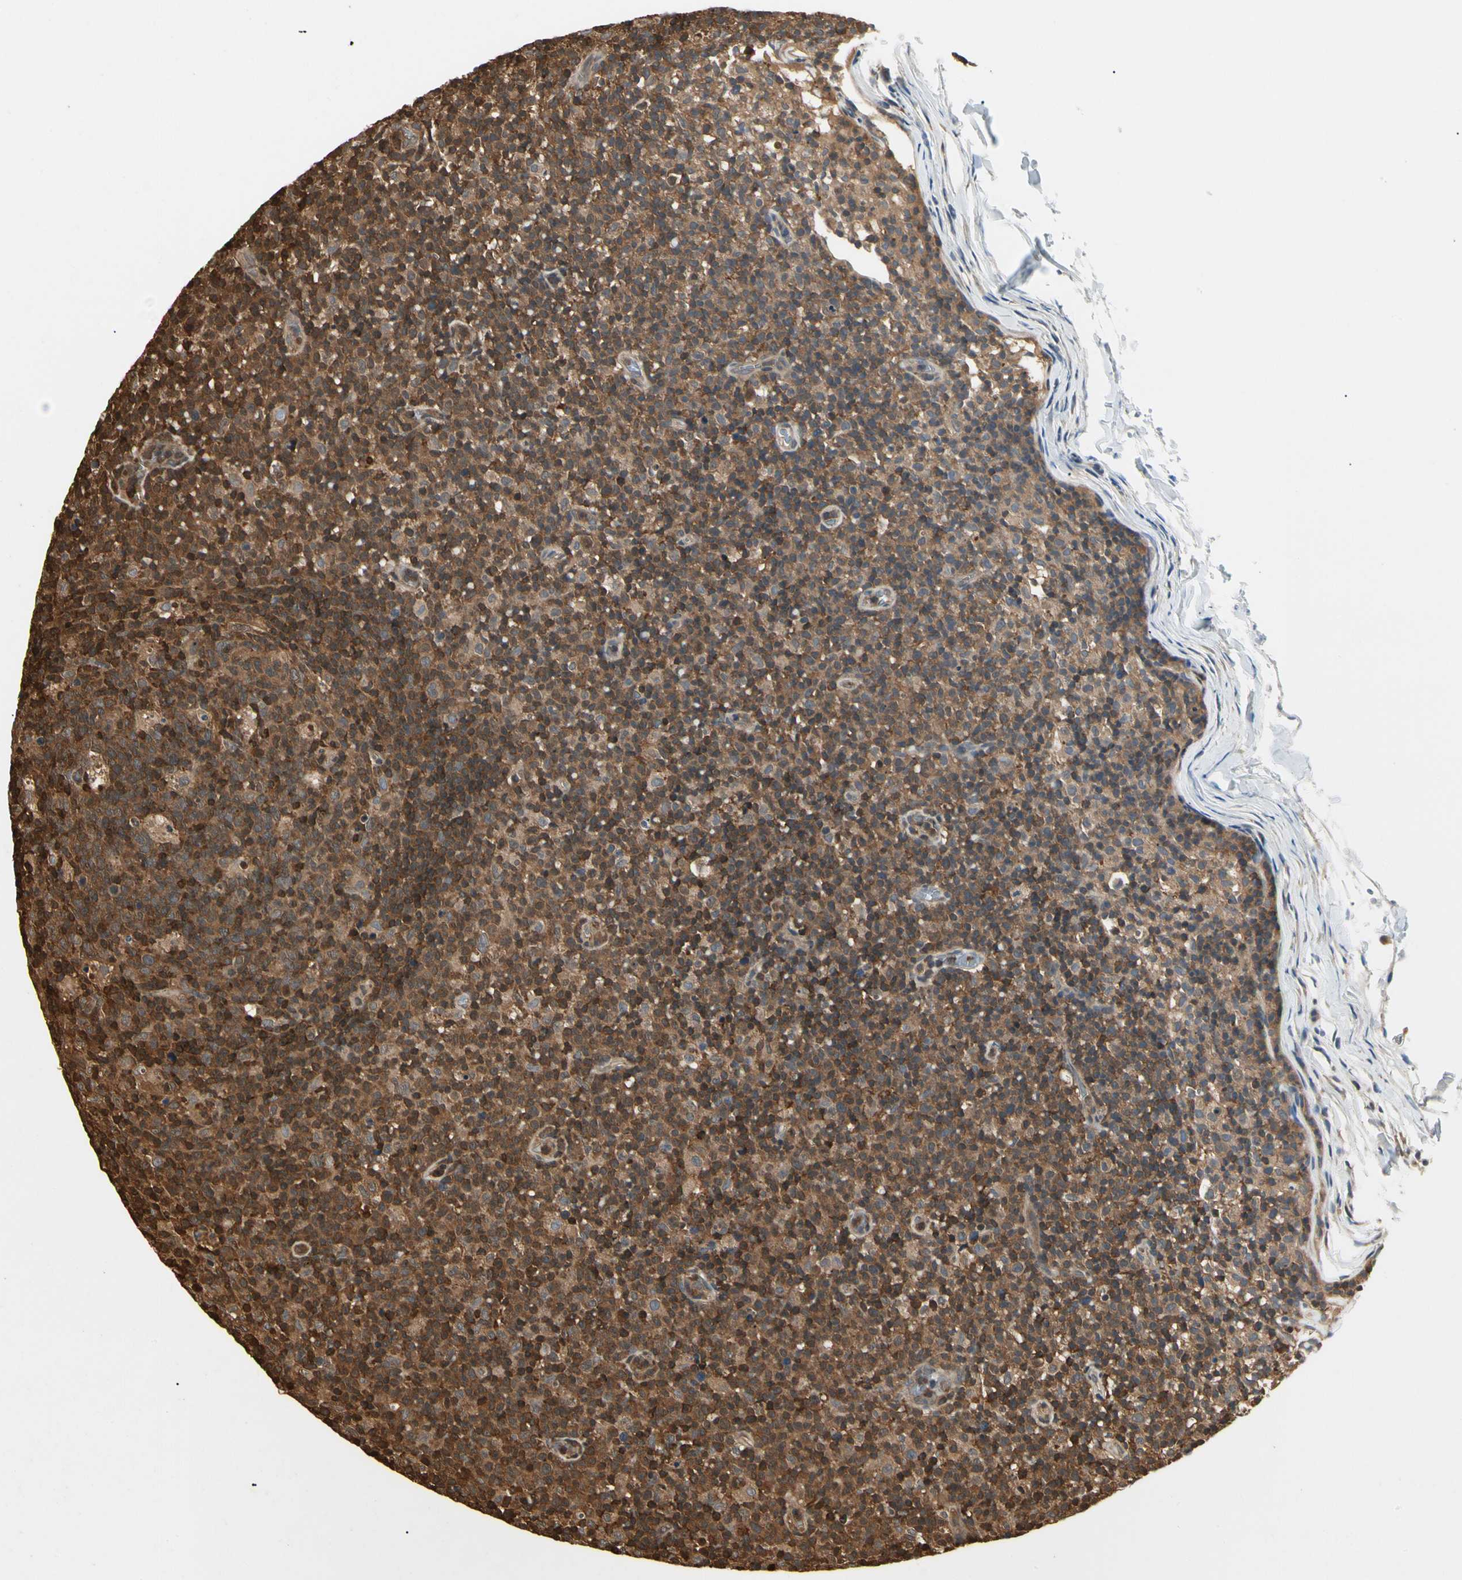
{"staining": {"intensity": "strong", "quantity": ">75%", "location": "cytoplasmic/membranous"}, "tissue": "lymph node", "cell_type": "Germinal center cells", "image_type": "normal", "snomed": [{"axis": "morphology", "description": "Normal tissue, NOS"}, {"axis": "morphology", "description": "Inflammation, NOS"}, {"axis": "topography", "description": "Lymph node"}], "caption": "Germinal center cells show high levels of strong cytoplasmic/membranous staining in about >75% of cells in benign human lymph node. (IHC, brightfield microscopy, high magnification).", "gene": "YWHAB", "patient": {"sex": "male", "age": 55}}